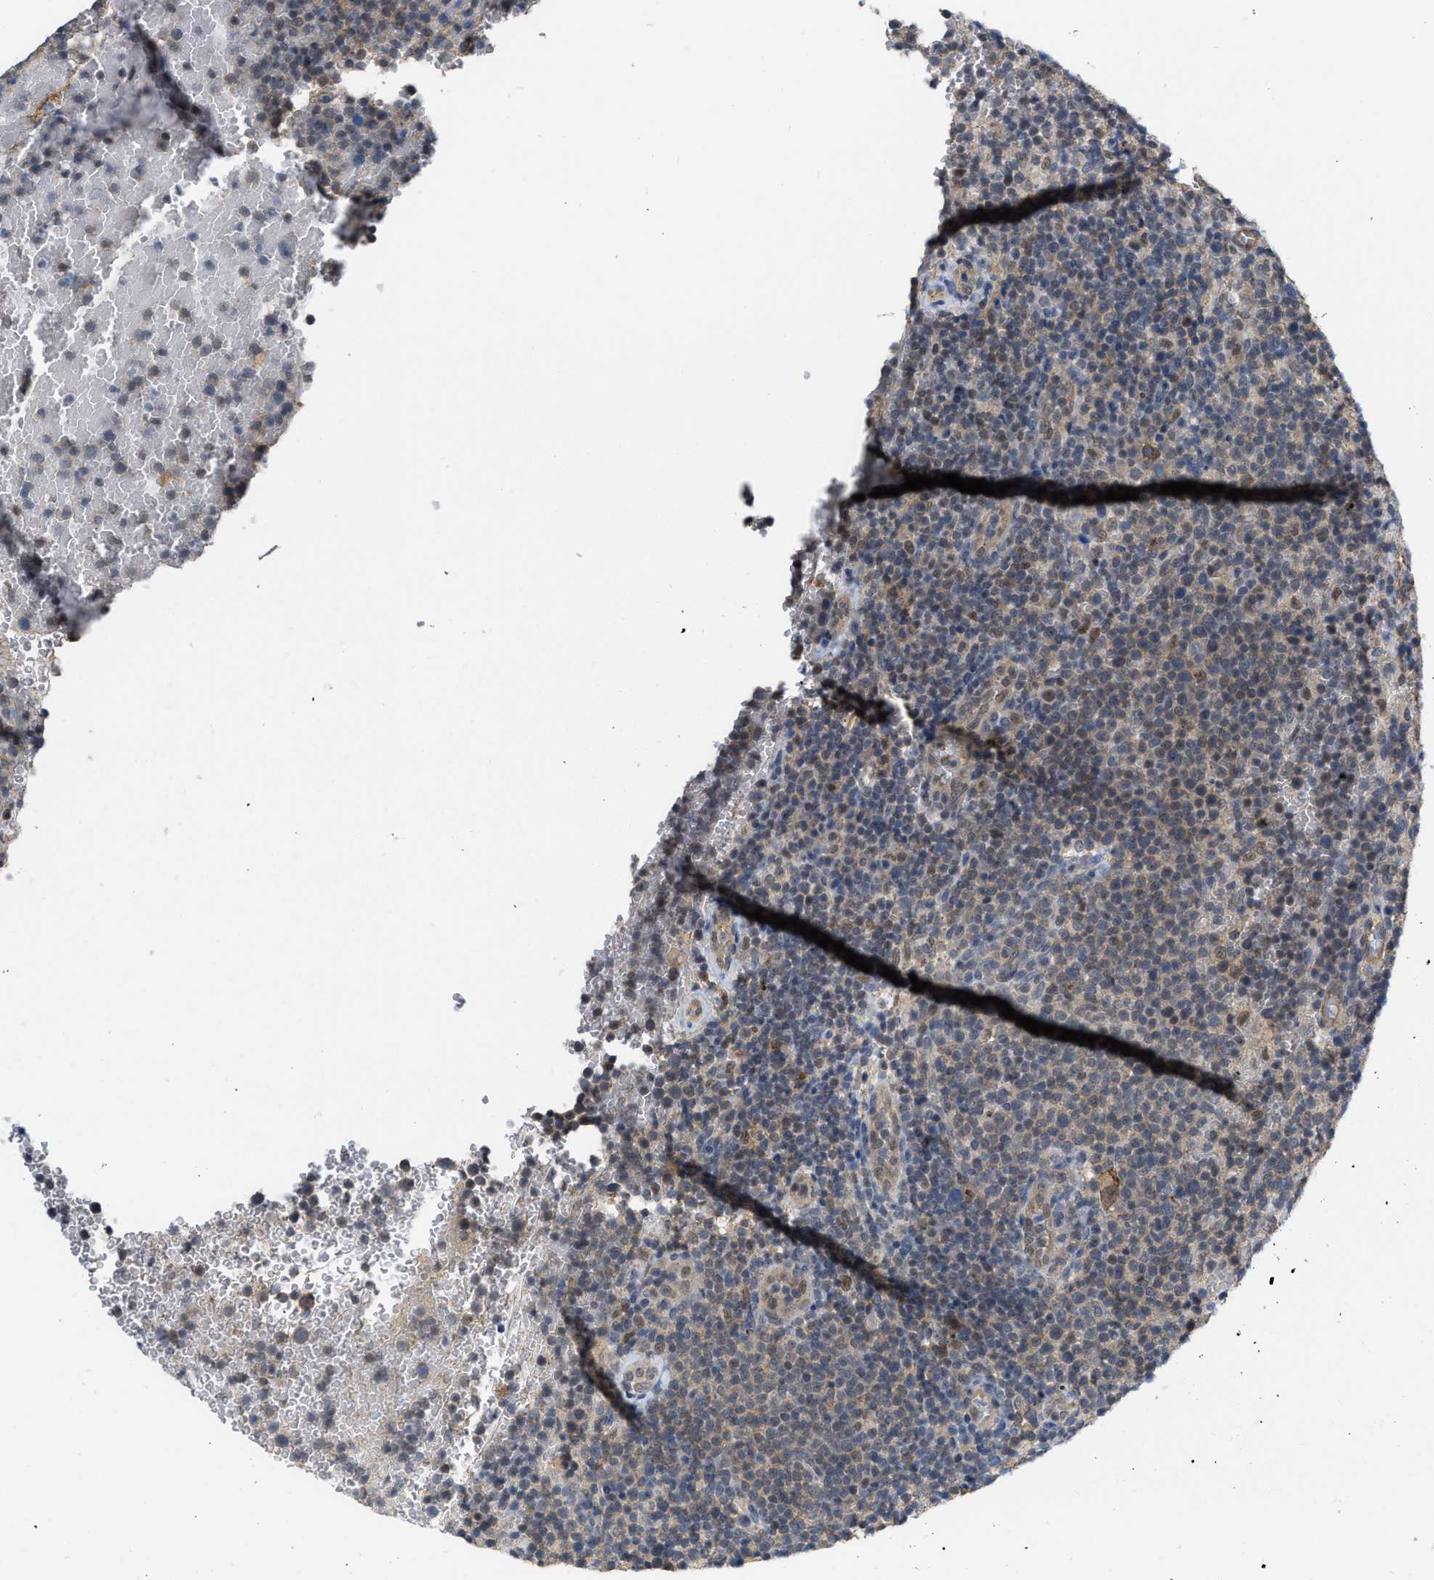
{"staining": {"intensity": "negative", "quantity": "none", "location": "none"}, "tissue": "lymphoma", "cell_type": "Tumor cells", "image_type": "cancer", "snomed": [{"axis": "morphology", "description": "Malignant lymphoma, non-Hodgkin's type, High grade"}, {"axis": "topography", "description": "Lymph node"}], "caption": "Immunohistochemical staining of human lymphoma shows no significant positivity in tumor cells.", "gene": "NAPEPLD", "patient": {"sex": "male", "age": 61}}